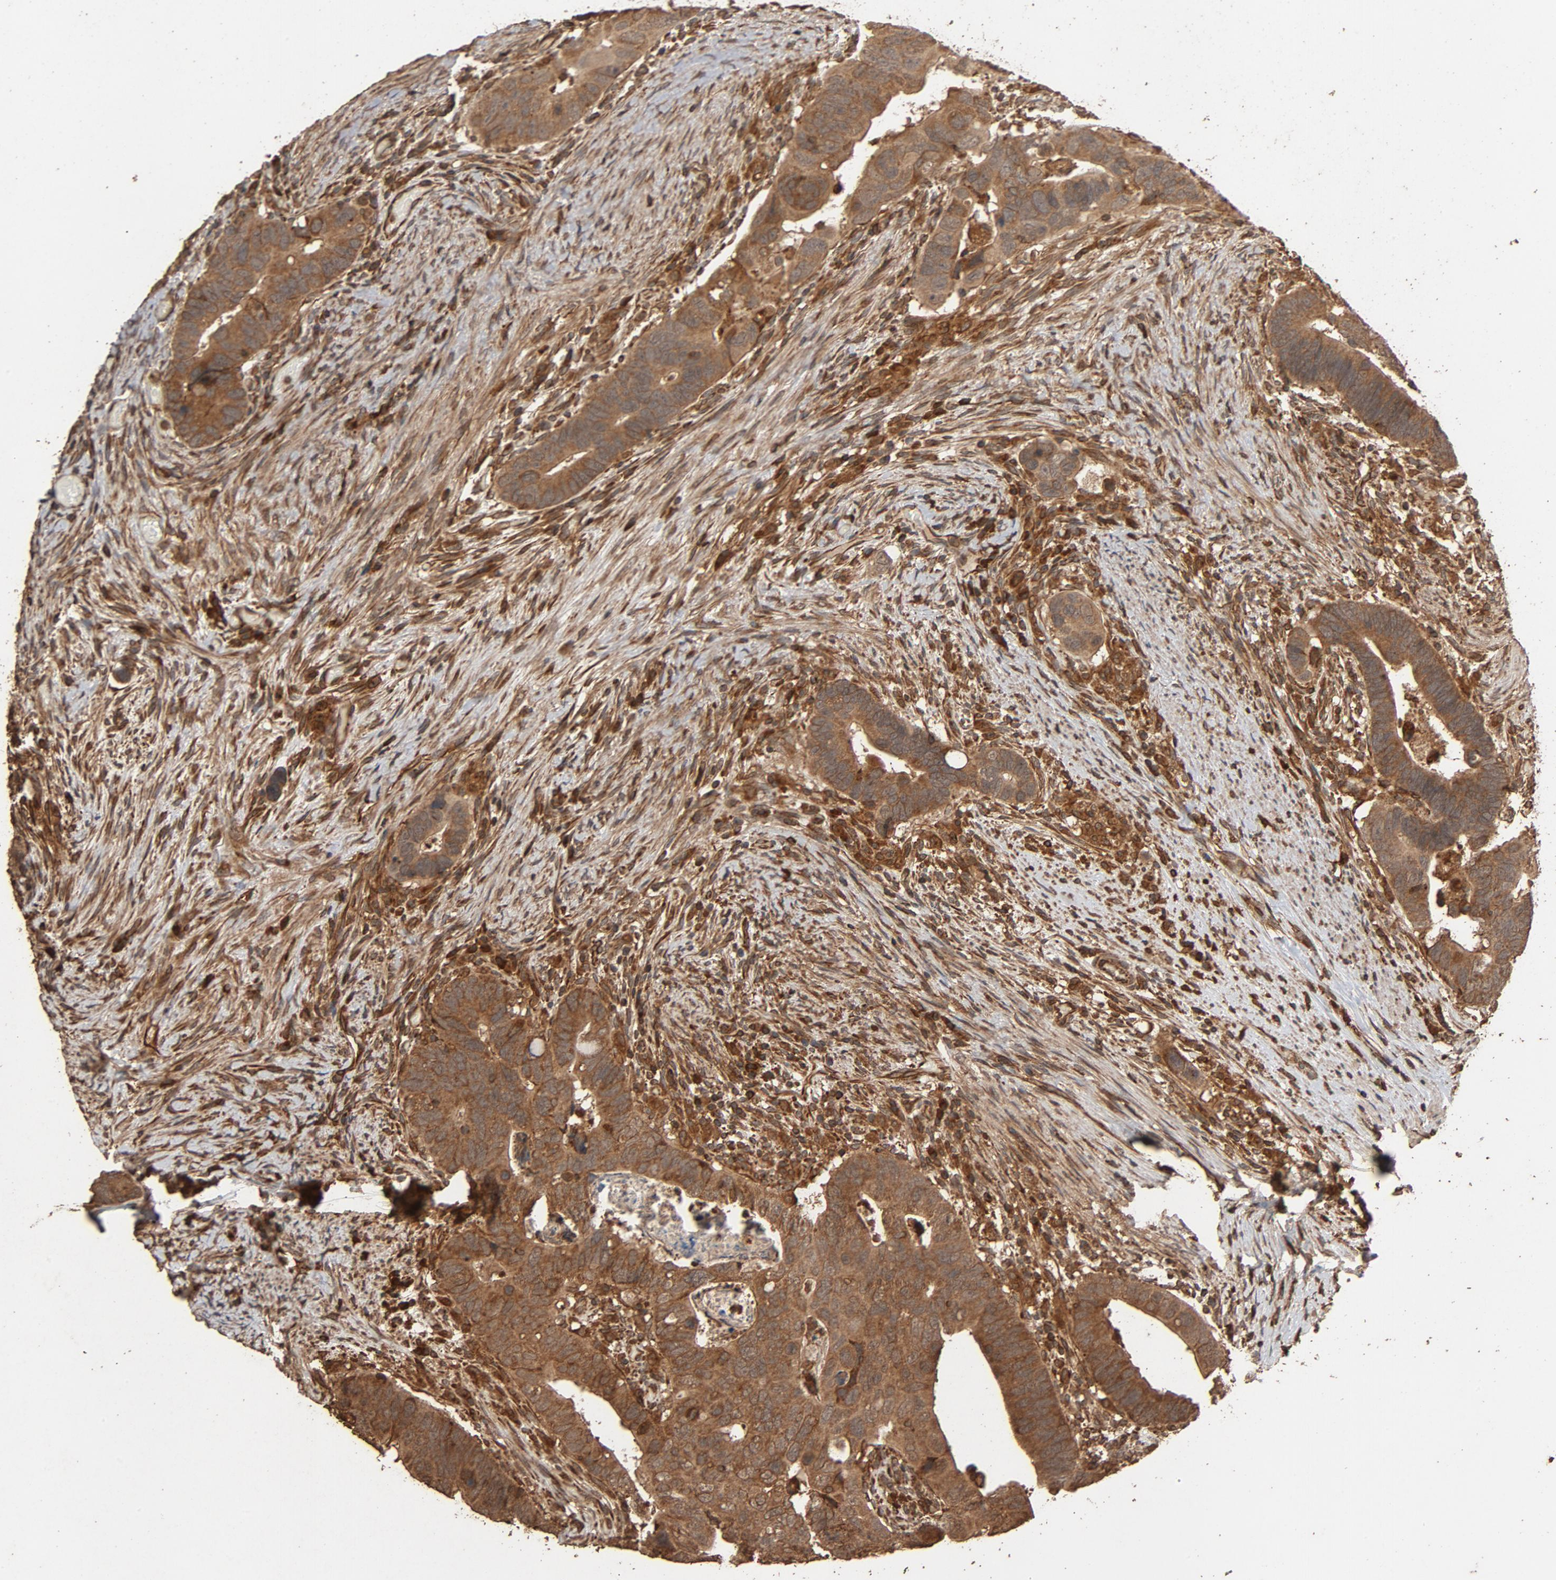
{"staining": {"intensity": "moderate", "quantity": ">75%", "location": "cytoplasmic/membranous"}, "tissue": "colorectal cancer", "cell_type": "Tumor cells", "image_type": "cancer", "snomed": [{"axis": "morphology", "description": "Adenocarcinoma, NOS"}, {"axis": "topography", "description": "Rectum"}], "caption": "Protein analysis of colorectal adenocarcinoma tissue exhibits moderate cytoplasmic/membranous staining in about >75% of tumor cells.", "gene": "RPS6KA6", "patient": {"sex": "male", "age": 53}}